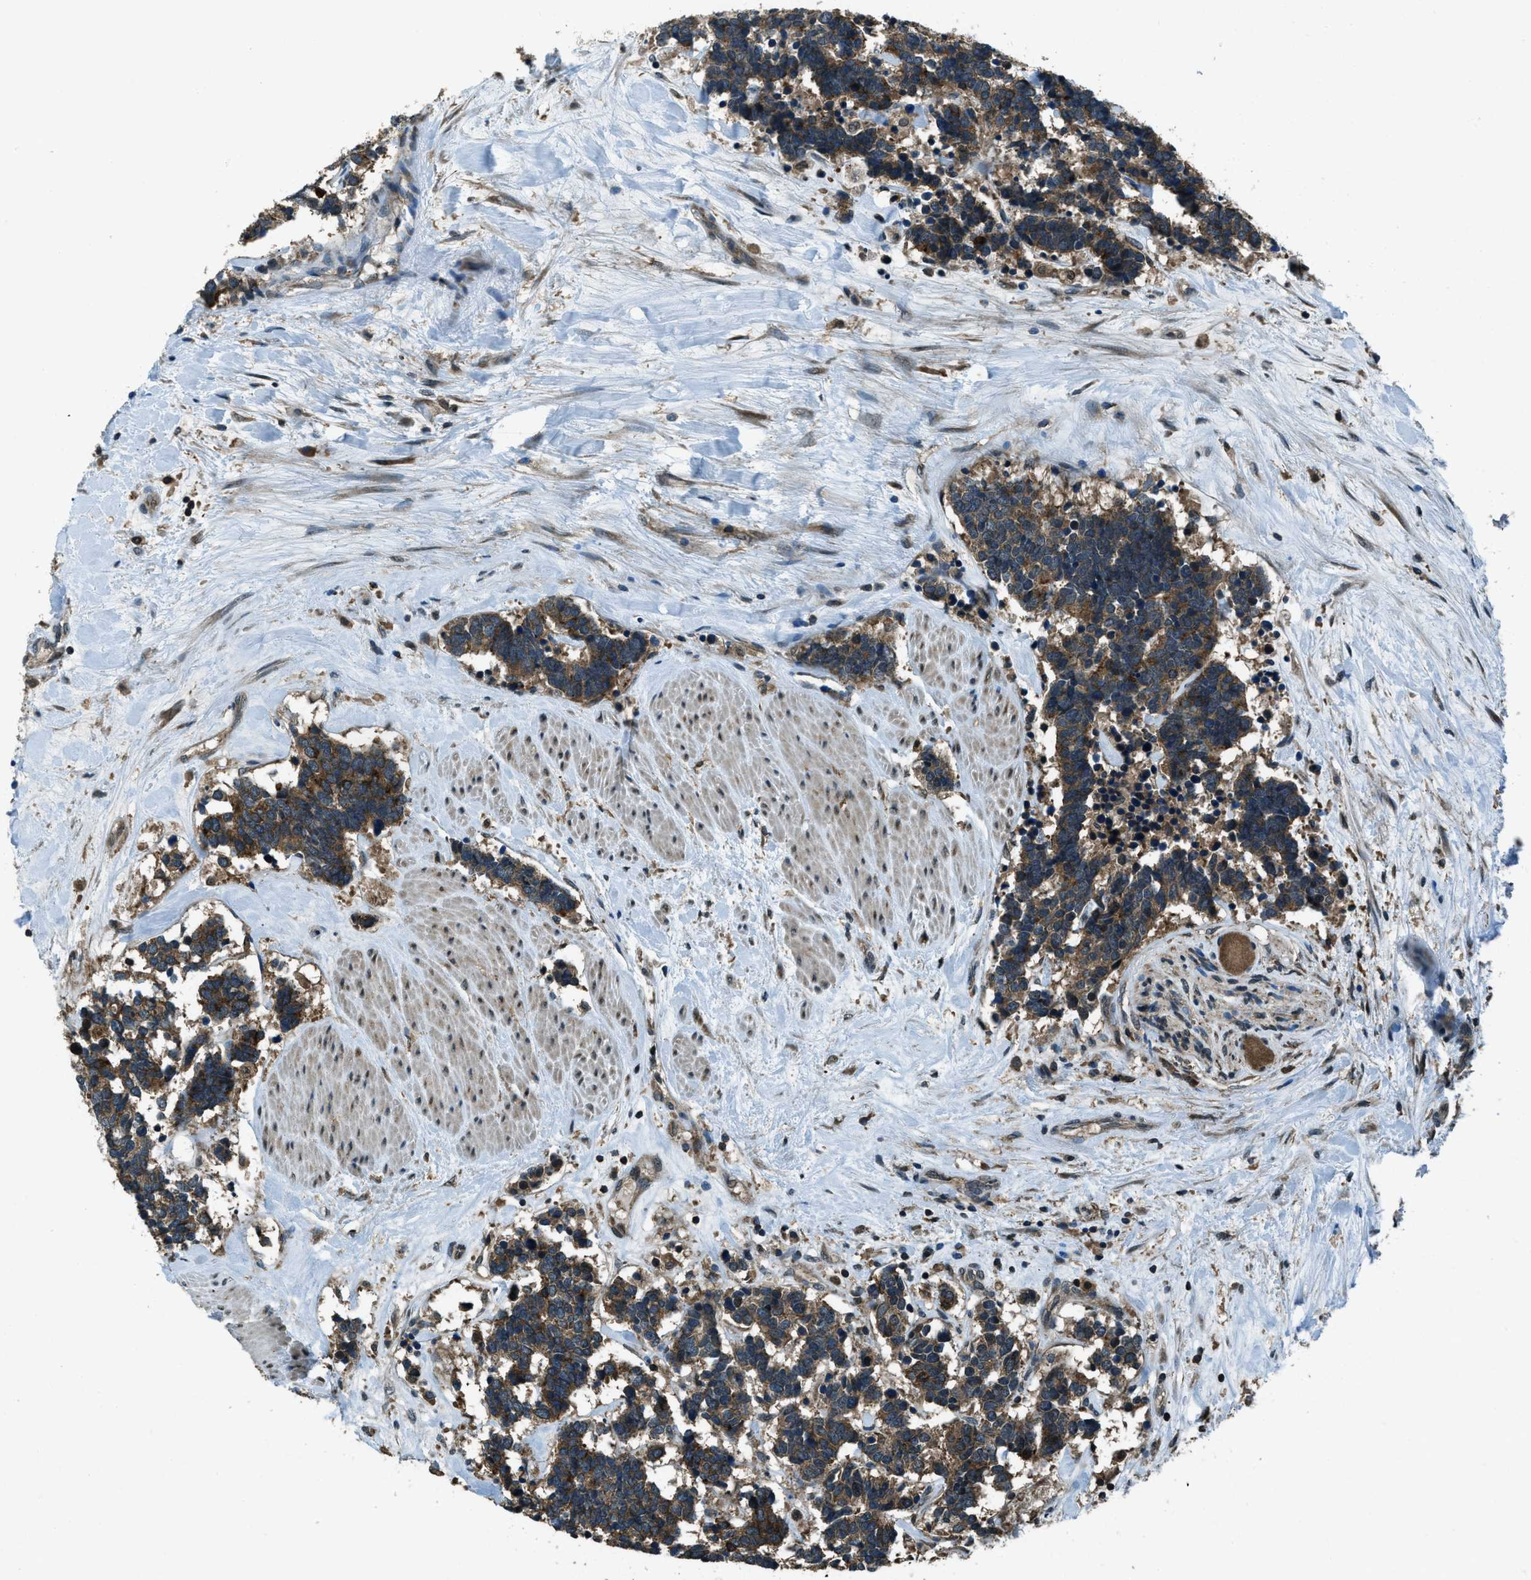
{"staining": {"intensity": "moderate", "quantity": ">75%", "location": "cytoplasmic/membranous"}, "tissue": "carcinoid", "cell_type": "Tumor cells", "image_type": "cancer", "snomed": [{"axis": "morphology", "description": "Carcinoma, NOS"}, {"axis": "morphology", "description": "Carcinoid, malignant, NOS"}, {"axis": "topography", "description": "Urinary bladder"}], "caption": "IHC micrograph of neoplastic tissue: carcinoma stained using immunohistochemistry (IHC) shows medium levels of moderate protein expression localized specifically in the cytoplasmic/membranous of tumor cells, appearing as a cytoplasmic/membranous brown color.", "gene": "TRIM4", "patient": {"sex": "male", "age": 57}}